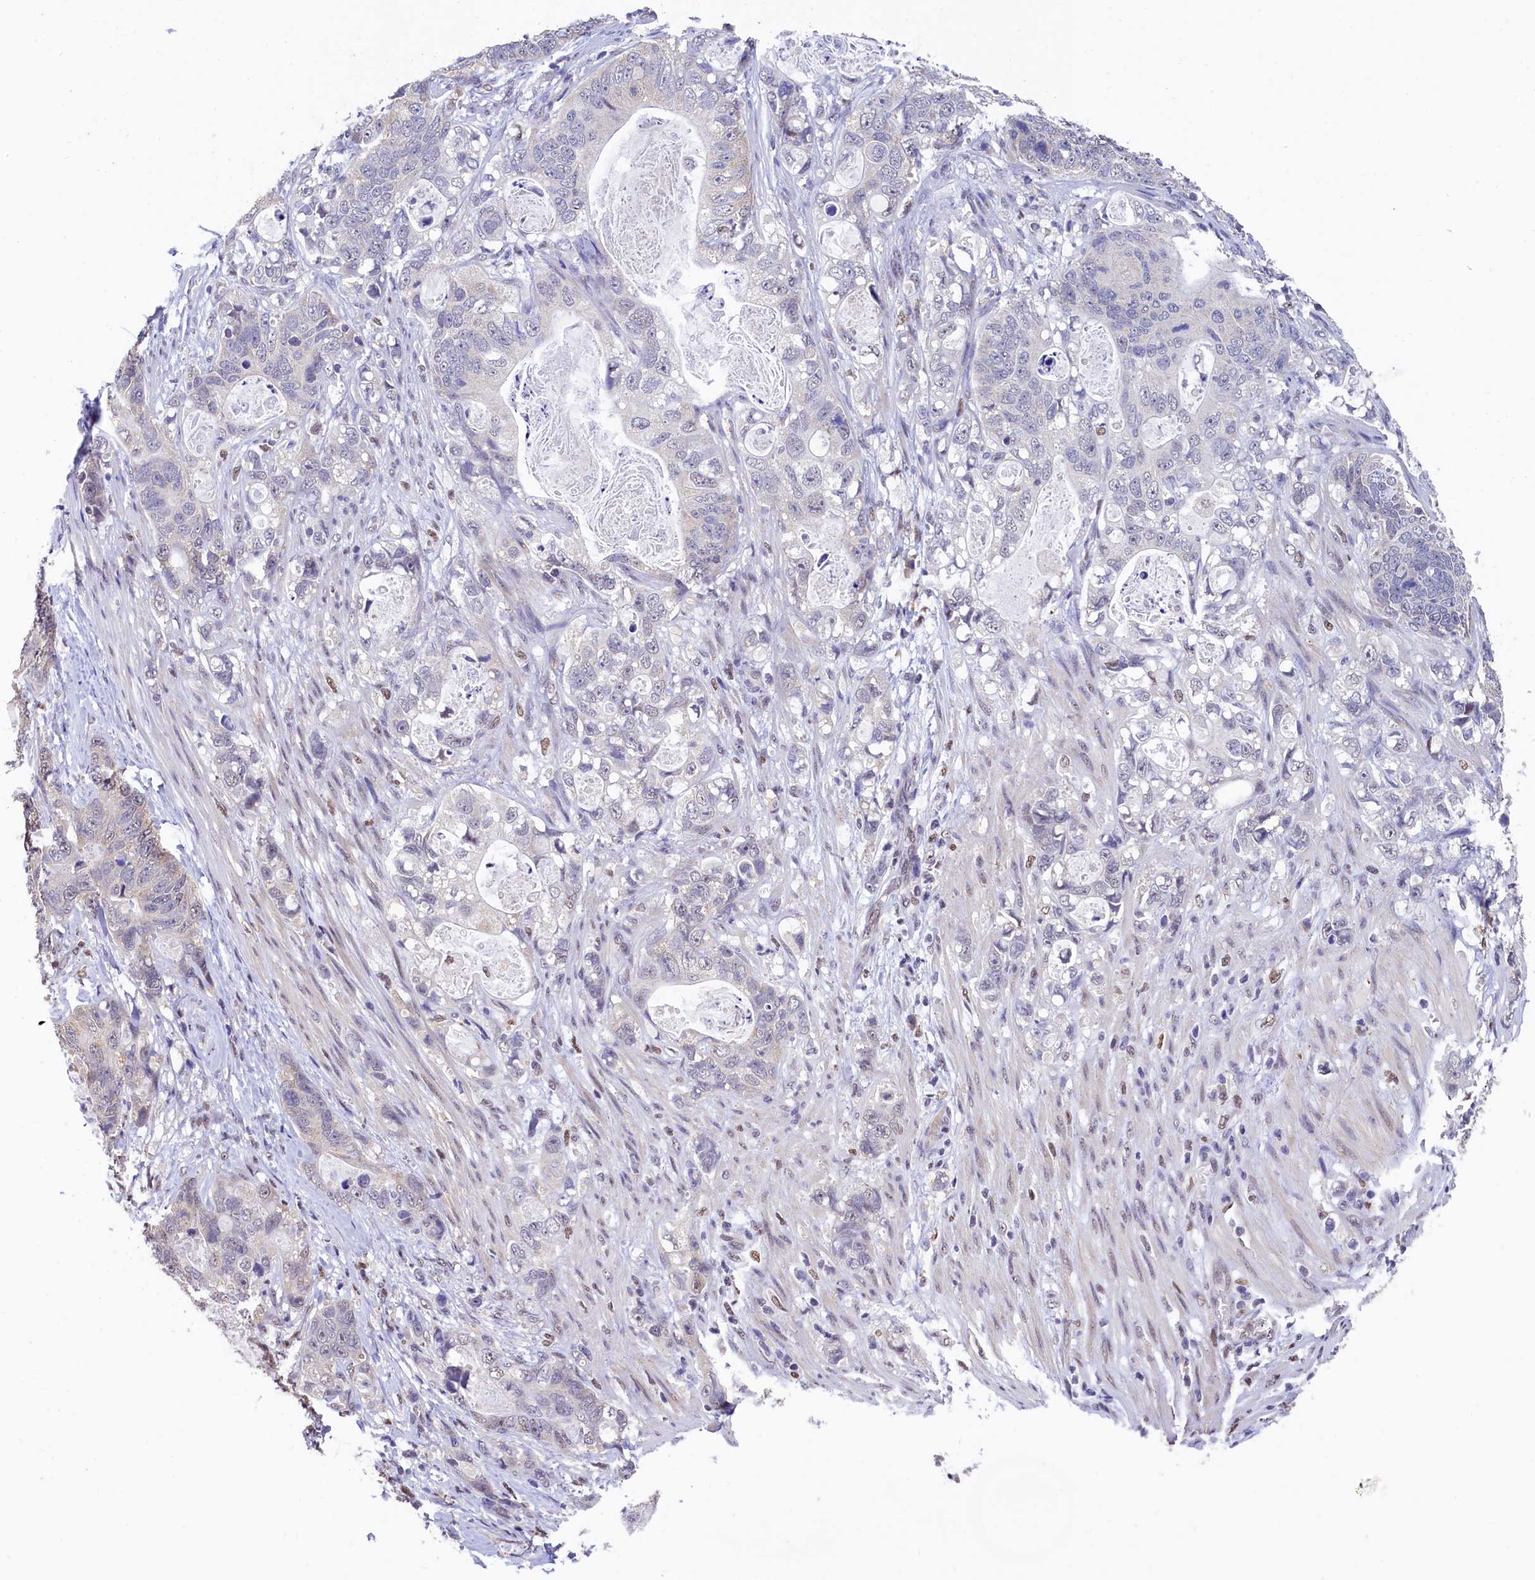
{"staining": {"intensity": "negative", "quantity": "none", "location": "none"}, "tissue": "stomach cancer", "cell_type": "Tumor cells", "image_type": "cancer", "snomed": [{"axis": "morphology", "description": "Normal tissue, NOS"}, {"axis": "morphology", "description": "Adenocarcinoma, NOS"}, {"axis": "topography", "description": "Stomach"}], "caption": "This image is of stomach cancer stained with immunohistochemistry to label a protein in brown with the nuclei are counter-stained blue. There is no expression in tumor cells. (Brightfield microscopy of DAB (3,3'-diaminobenzidine) immunohistochemistry at high magnification).", "gene": "HECTD4", "patient": {"sex": "female", "age": 89}}